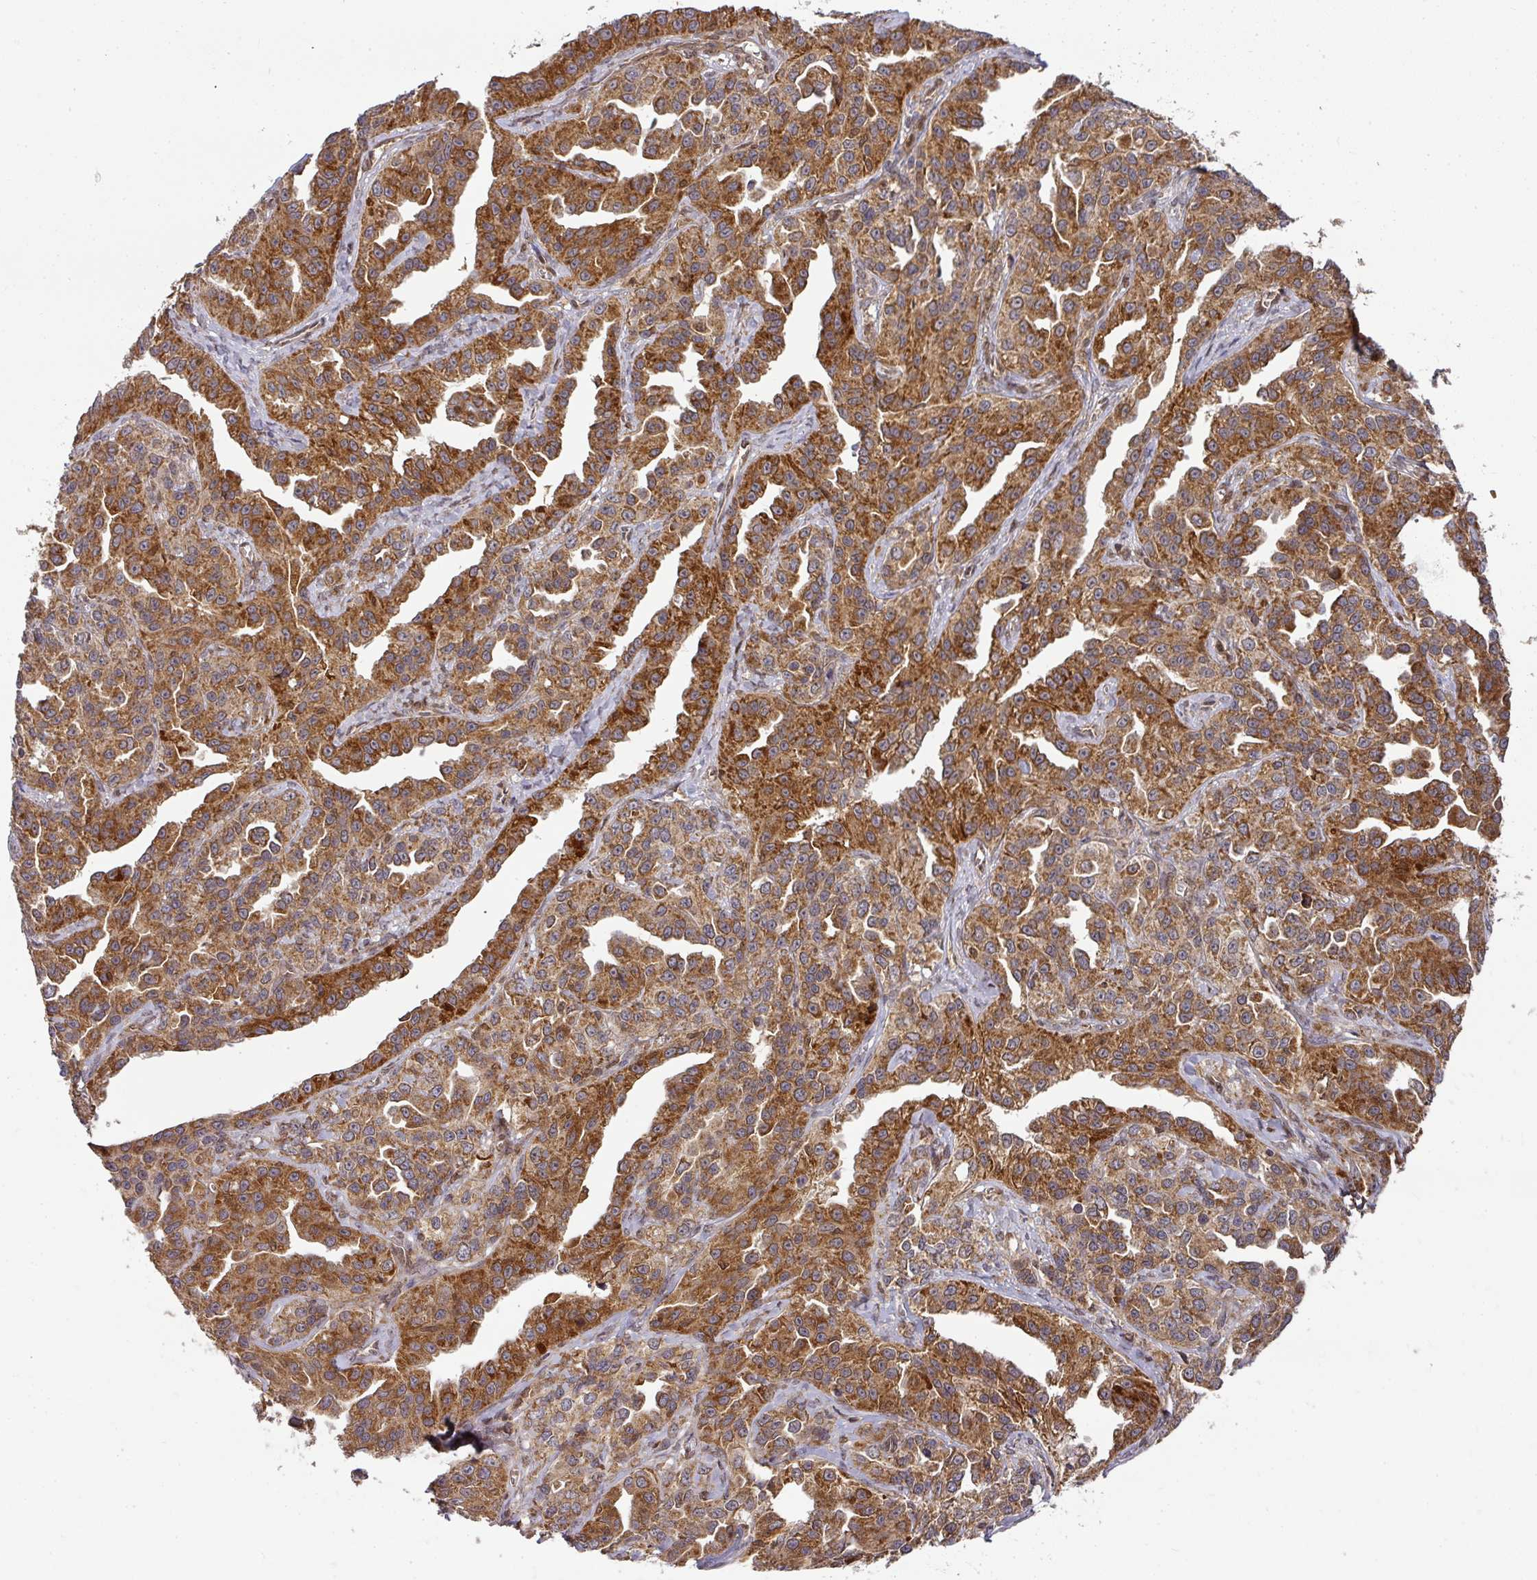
{"staining": {"intensity": "strong", "quantity": ">75%", "location": "cytoplasmic/membranous"}, "tissue": "ovarian cancer", "cell_type": "Tumor cells", "image_type": "cancer", "snomed": [{"axis": "morphology", "description": "Cystadenocarcinoma, serous, NOS"}, {"axis": "topography", "description": "Ovary"}], "caption": "An immunohistochemistry photomicrograph of tumor tissue is shown. Protein staining in brown highlights strong cytoplasmic/membranous positivity in serous cystadenocarcinoma (ovarian) within tumor cells.", "gene": "MALSU1", "patient": {"sex": "female", "age": 75}}